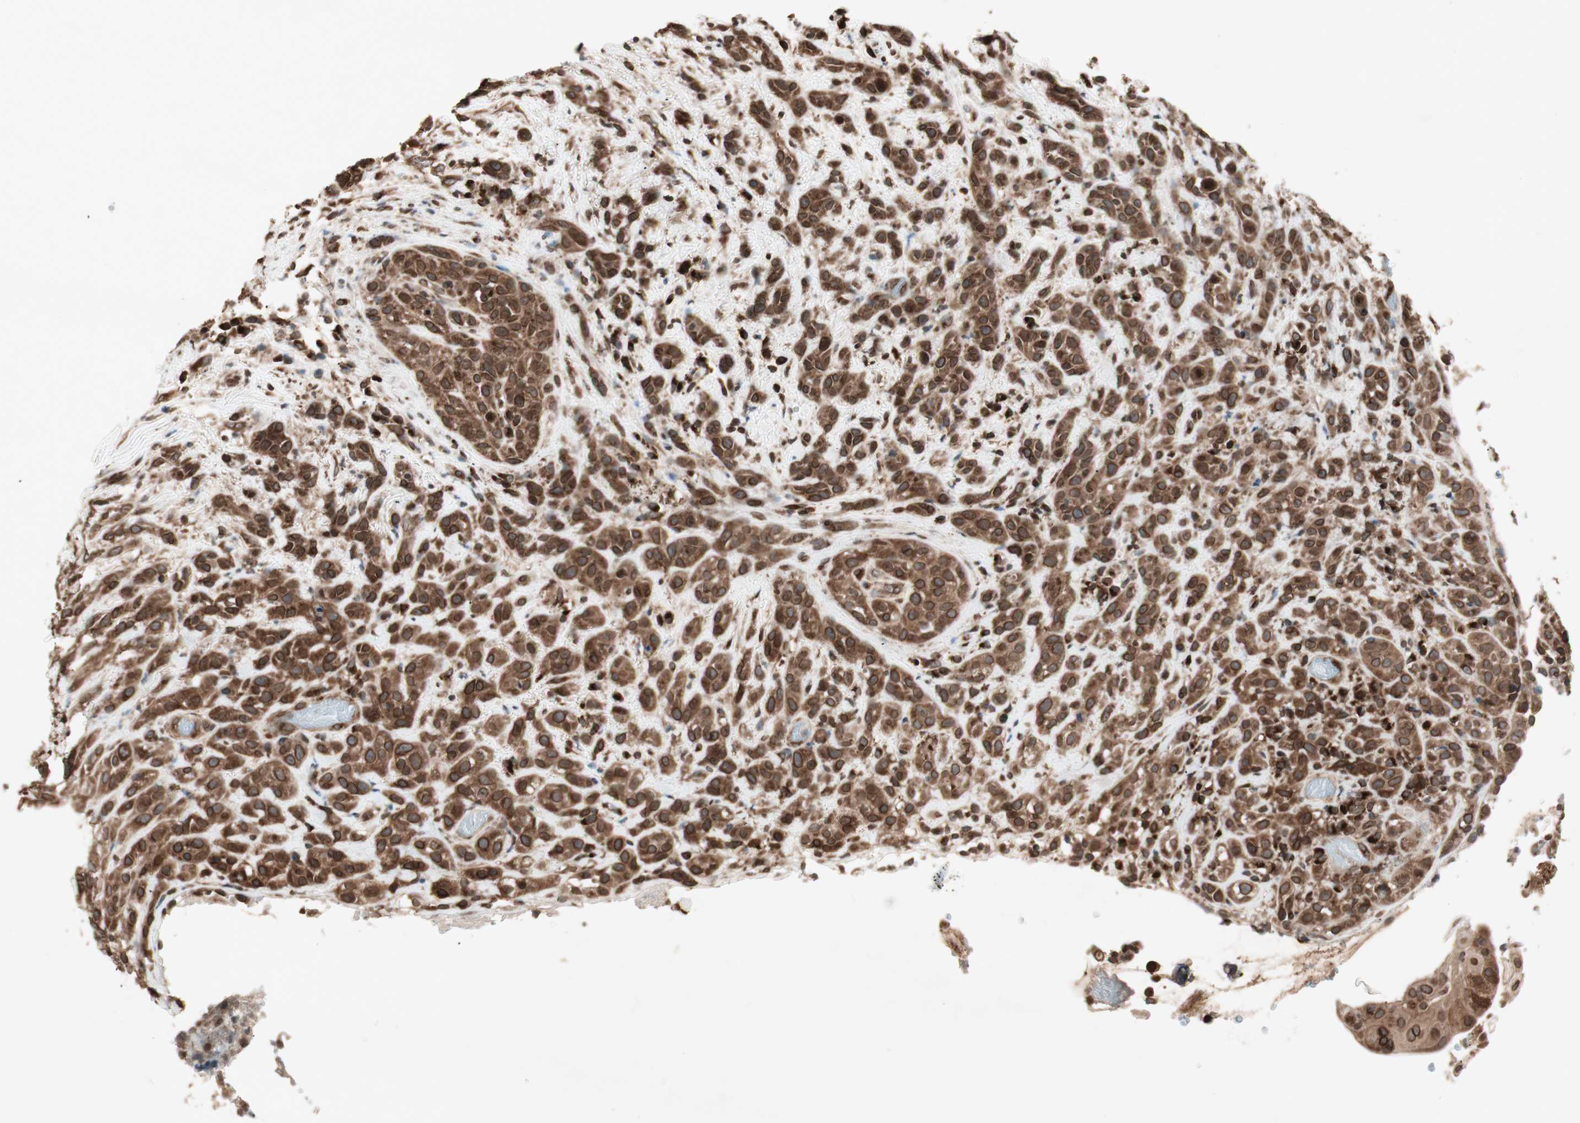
{"staining": {"intensity": "strong", "quantity": ">75%", "location": "cytoplasmic/membranous,nuclear"}, "tissue": "head and neck cancer", "cell_type": "Tumor cells", "image_type": "cancer", "snomed": [{"axis": "morphology", "description": "Squamous cell carcinoma, NOS"}, {"axis": "topography", "description": "Head-Neck"}], "caption": "Approximately >75% of tumor cells in human head and neck squamous cell carcinoma display strong cytoplasmic/membranous and nuclear protein staining as visualized by brown immunohistochemical staining.", "gene": "NUP62", "patient": {"sex": "male", "age": 62}}